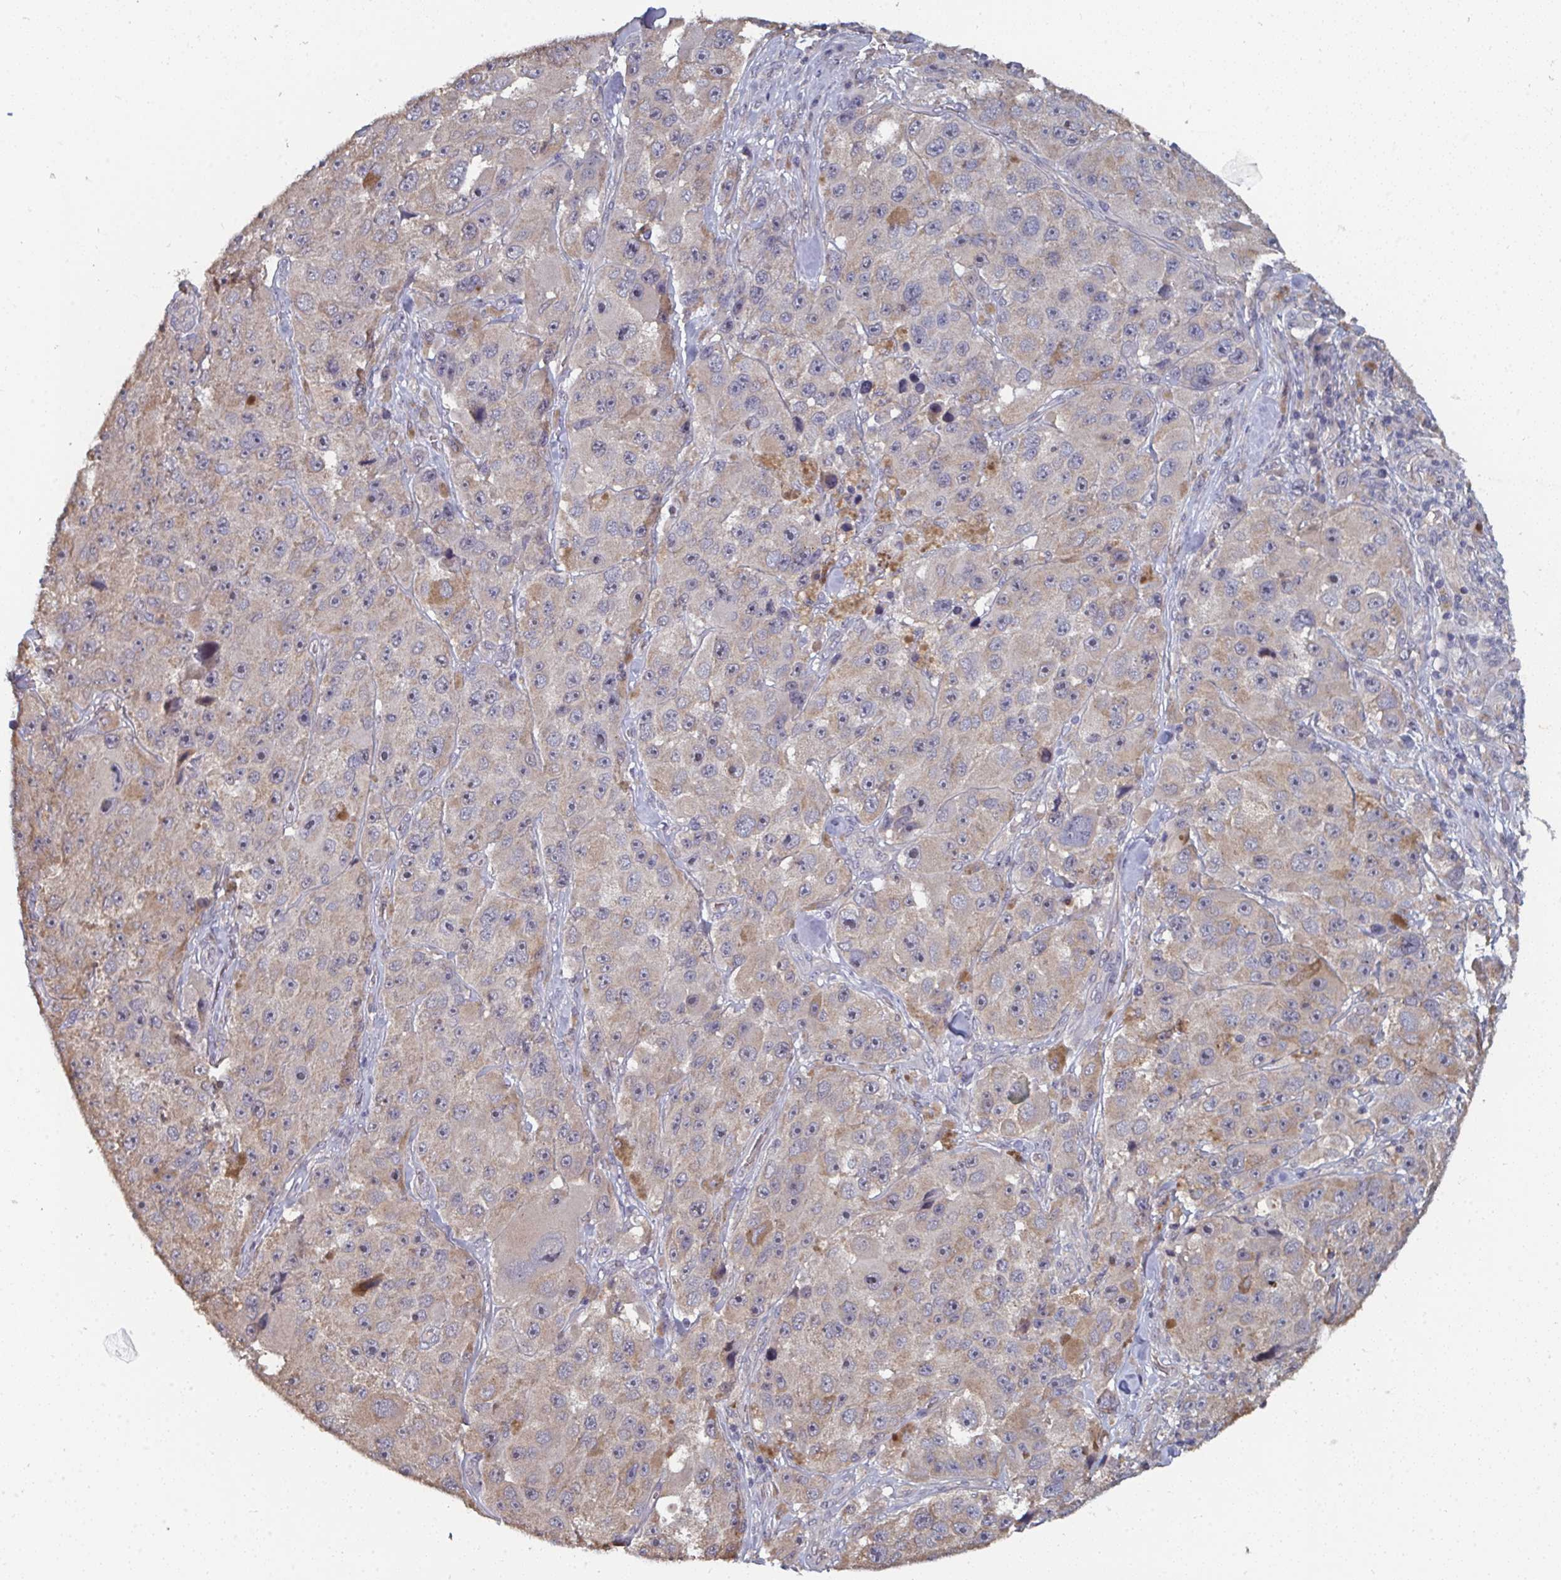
{"staining": {"intensity": "weak", "quantity": "25%-75%", "location": "cytoplasmic/membranous"}, "tissue": "melanoma", "cell_type": "Tumor cells", "image_type": "cancer", "snomed": [{"axis": "morphology", "description": "Malignant melanoma, Metastatic site"}, {"axis": "topography", "description": "Lymph node"}], "caption": "Weak cytoplasmic/membranous positivity for a protein is seen in approximately 25%-75% of tumor cells of melanoma using IHC.", "gene": "LIX1", "patient": {"sex": "male", "age": 62}}